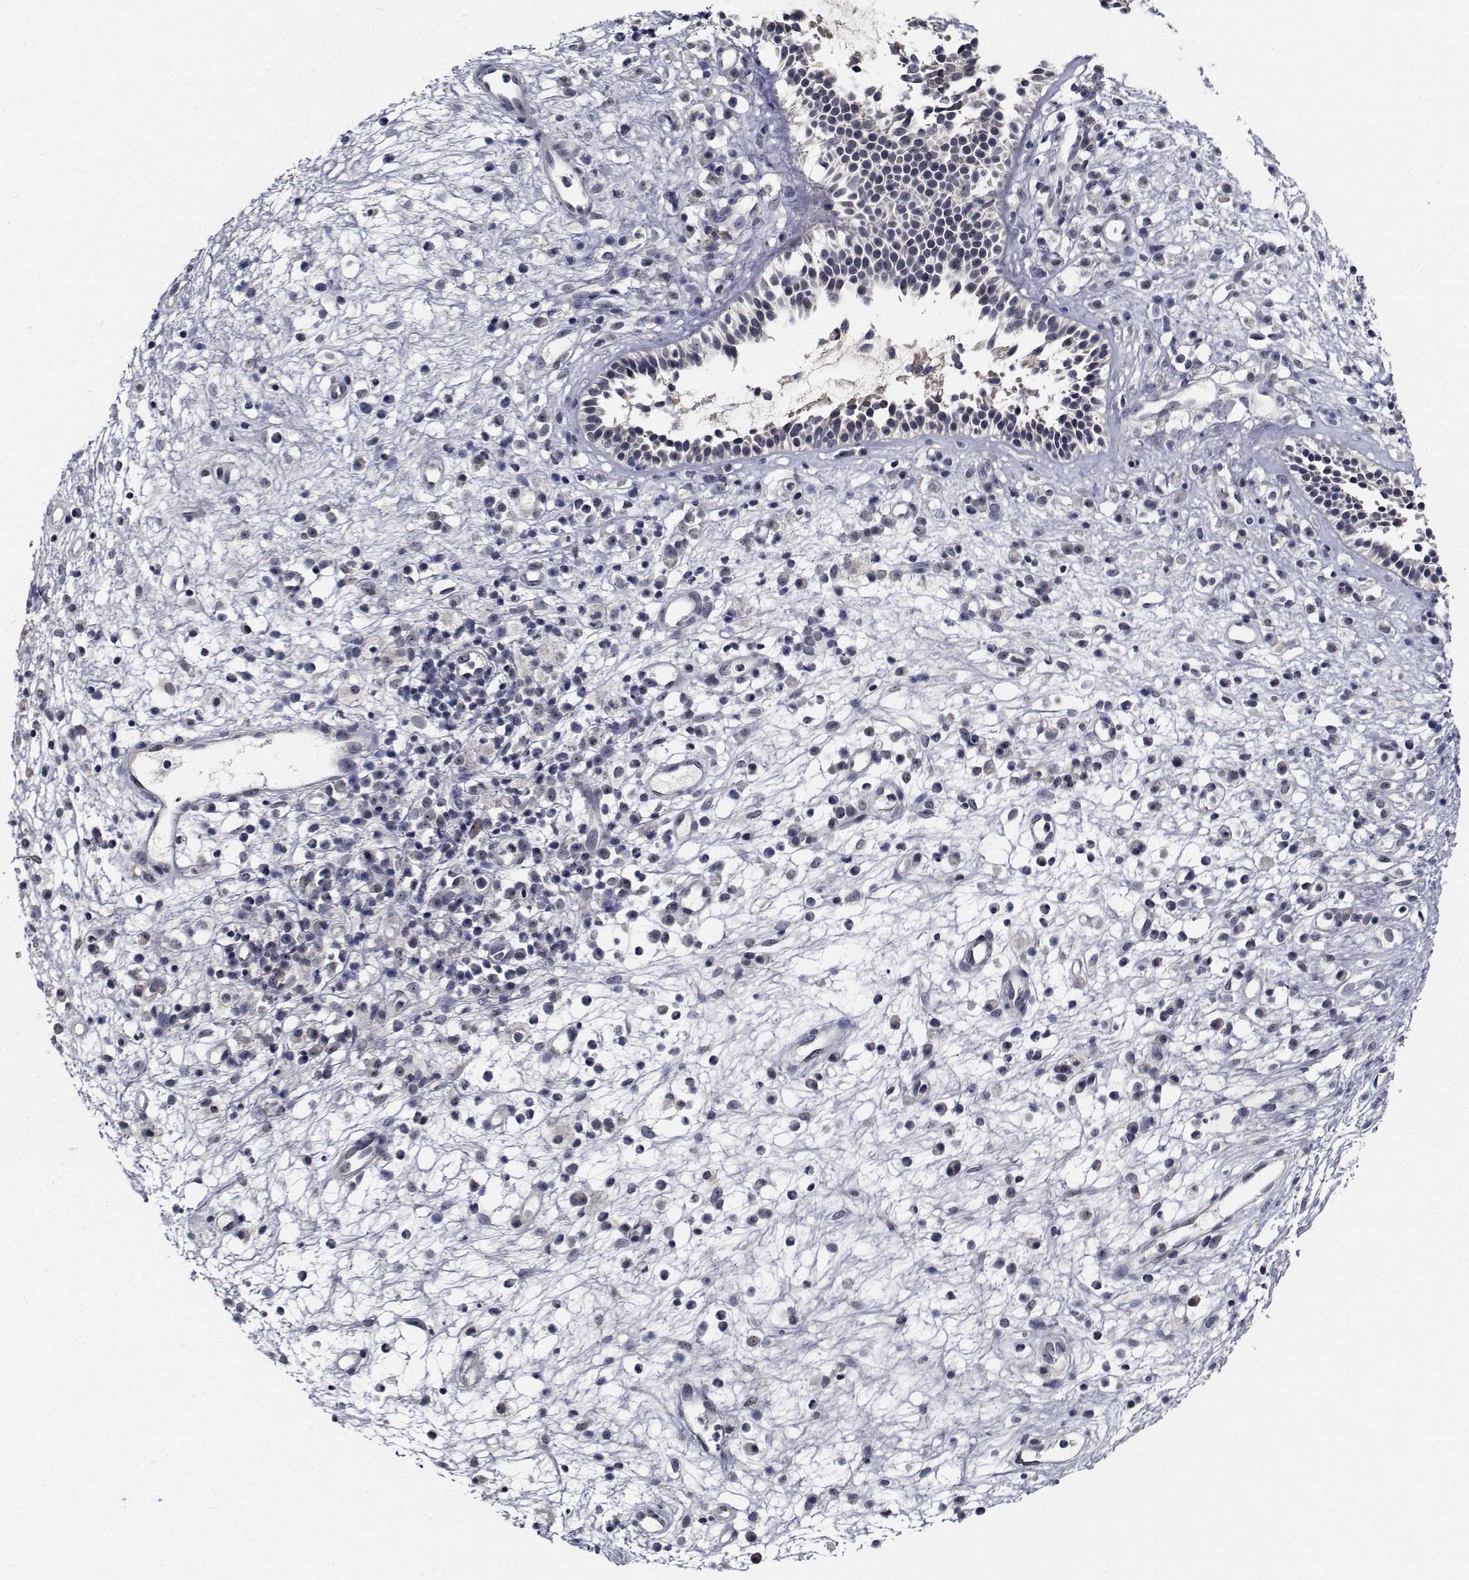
{"staining": {"intensity": "weak", "quantity": "25%-75%", "location": "nuclear"}, "tissue": "nasopharynx", "cell_type": "Respiratory epithelial cells", "image_type": "normal", "snomed": [{"axis": "morphology", "description": "Normal tissue, NOS"}, {"axis": "topography", "description": "Nasopharynx"}], "caption": "Immunohistochemistry (IHC) photomicrograph of benign human nasopharynx stained for a protein (brown), which reveals low levels of weak nuclear expression in about 25%-75% of respiratory epithelial cells.", "gene": "NVL", "patient": {"sex": "male", "age": 77}}